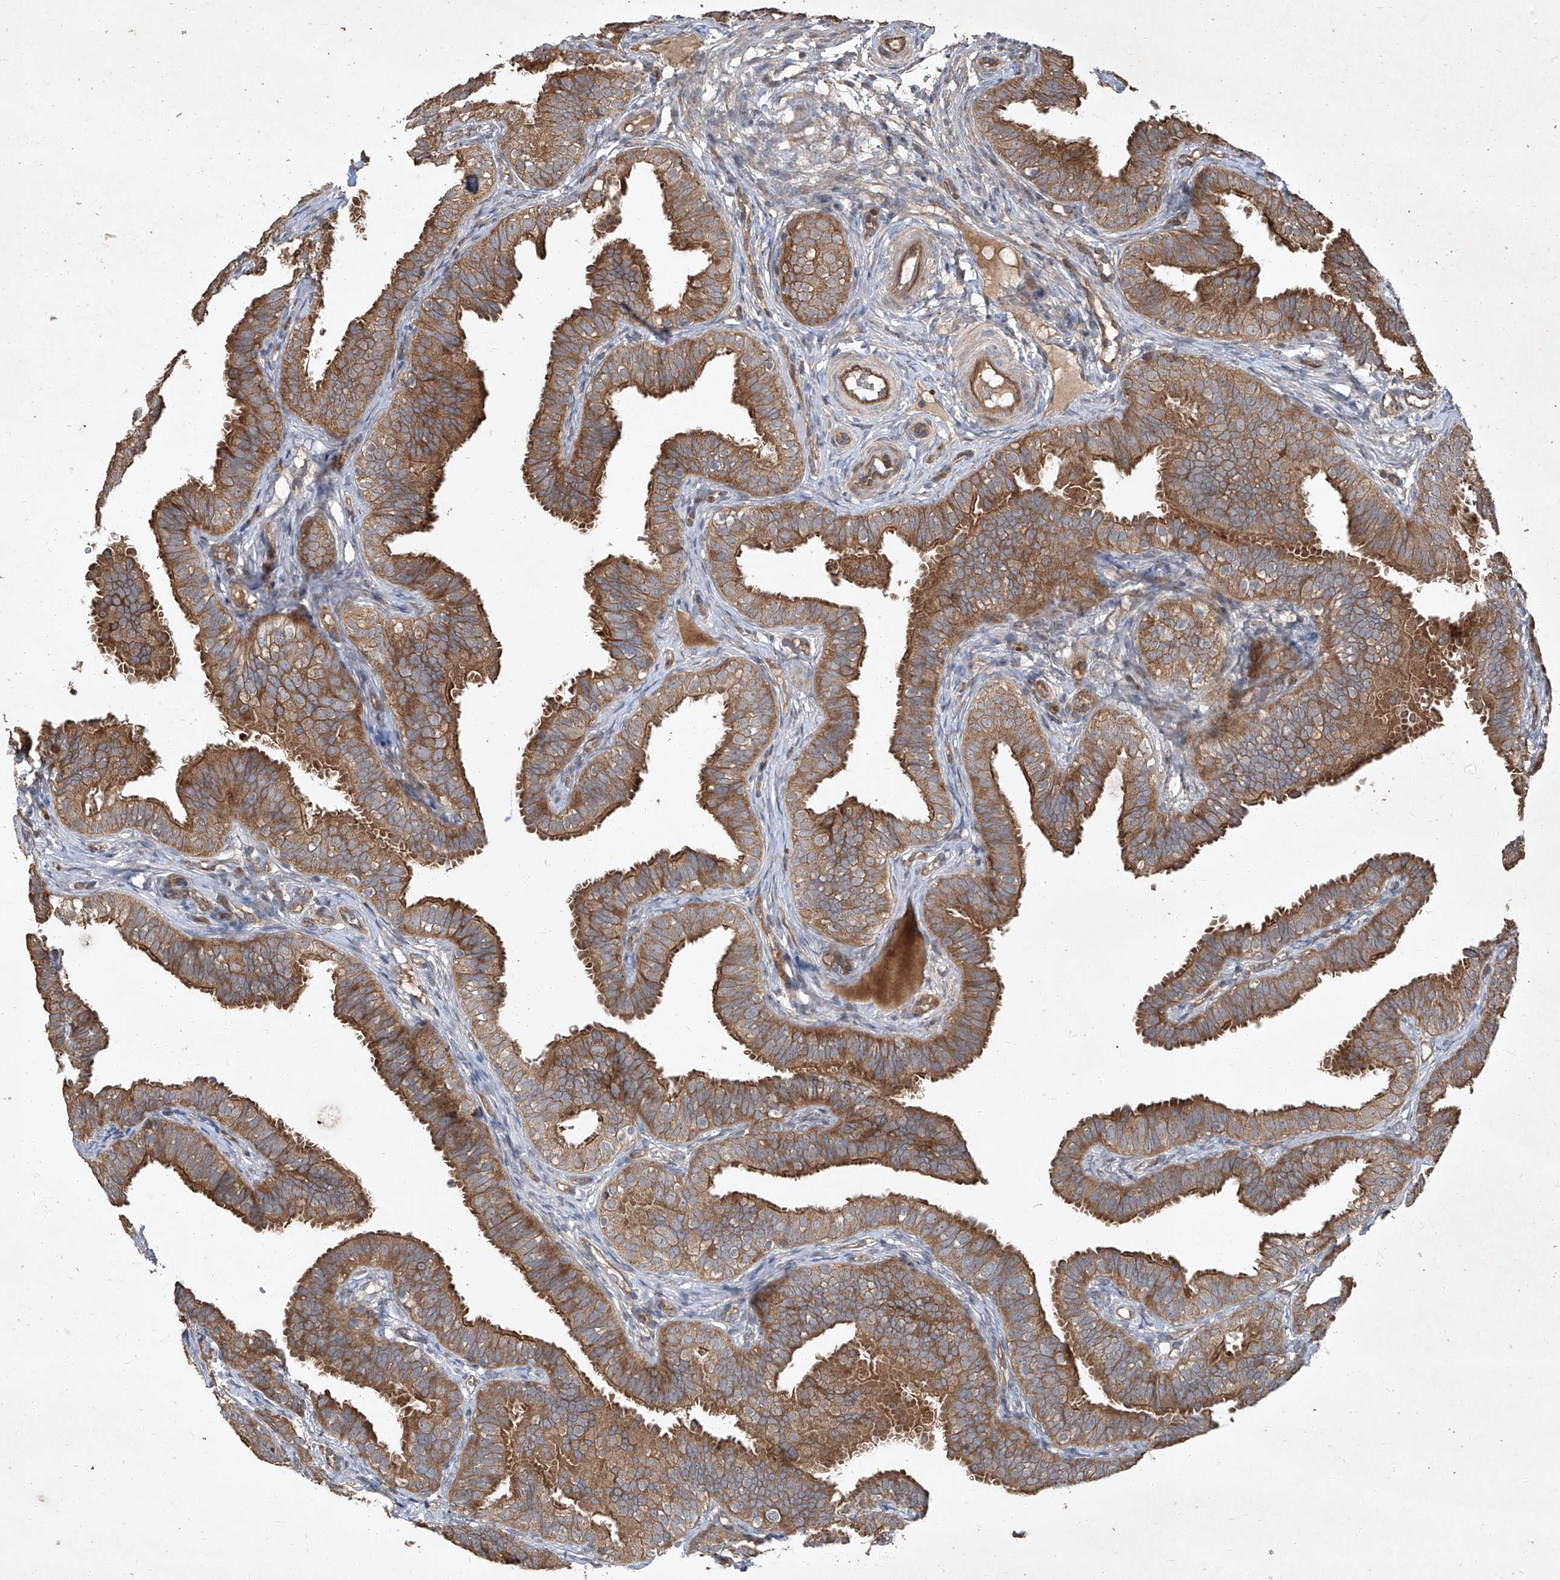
{"staining": {"intensity": "moderate", "quantity": ">75%", "location": "cytoplasmic/membranous"}, "tissue": "fallopian tube", "cell_type": "Glandular cells", "image_type": "normal", "snomed": [{"axis": "morphology", "description": "Normal tissue, NOS"}, {"axis": "topography", "description": "Fallopian tube"}], "caption": "High-magnification brightfield microscopy of normal fallopian tube stained with DAB (3,3'-diaminobenzidine) (brown) and counterstained with hematoxylin (blue). glandular cells exhibit moderate cytoplasmic/membranous staining is present in approximately>75% of cells. (DAB IHC with brightfield microscopy, high magnification).", "gene": "CCN1", "patient": {"sex": "female", "age": 35}}